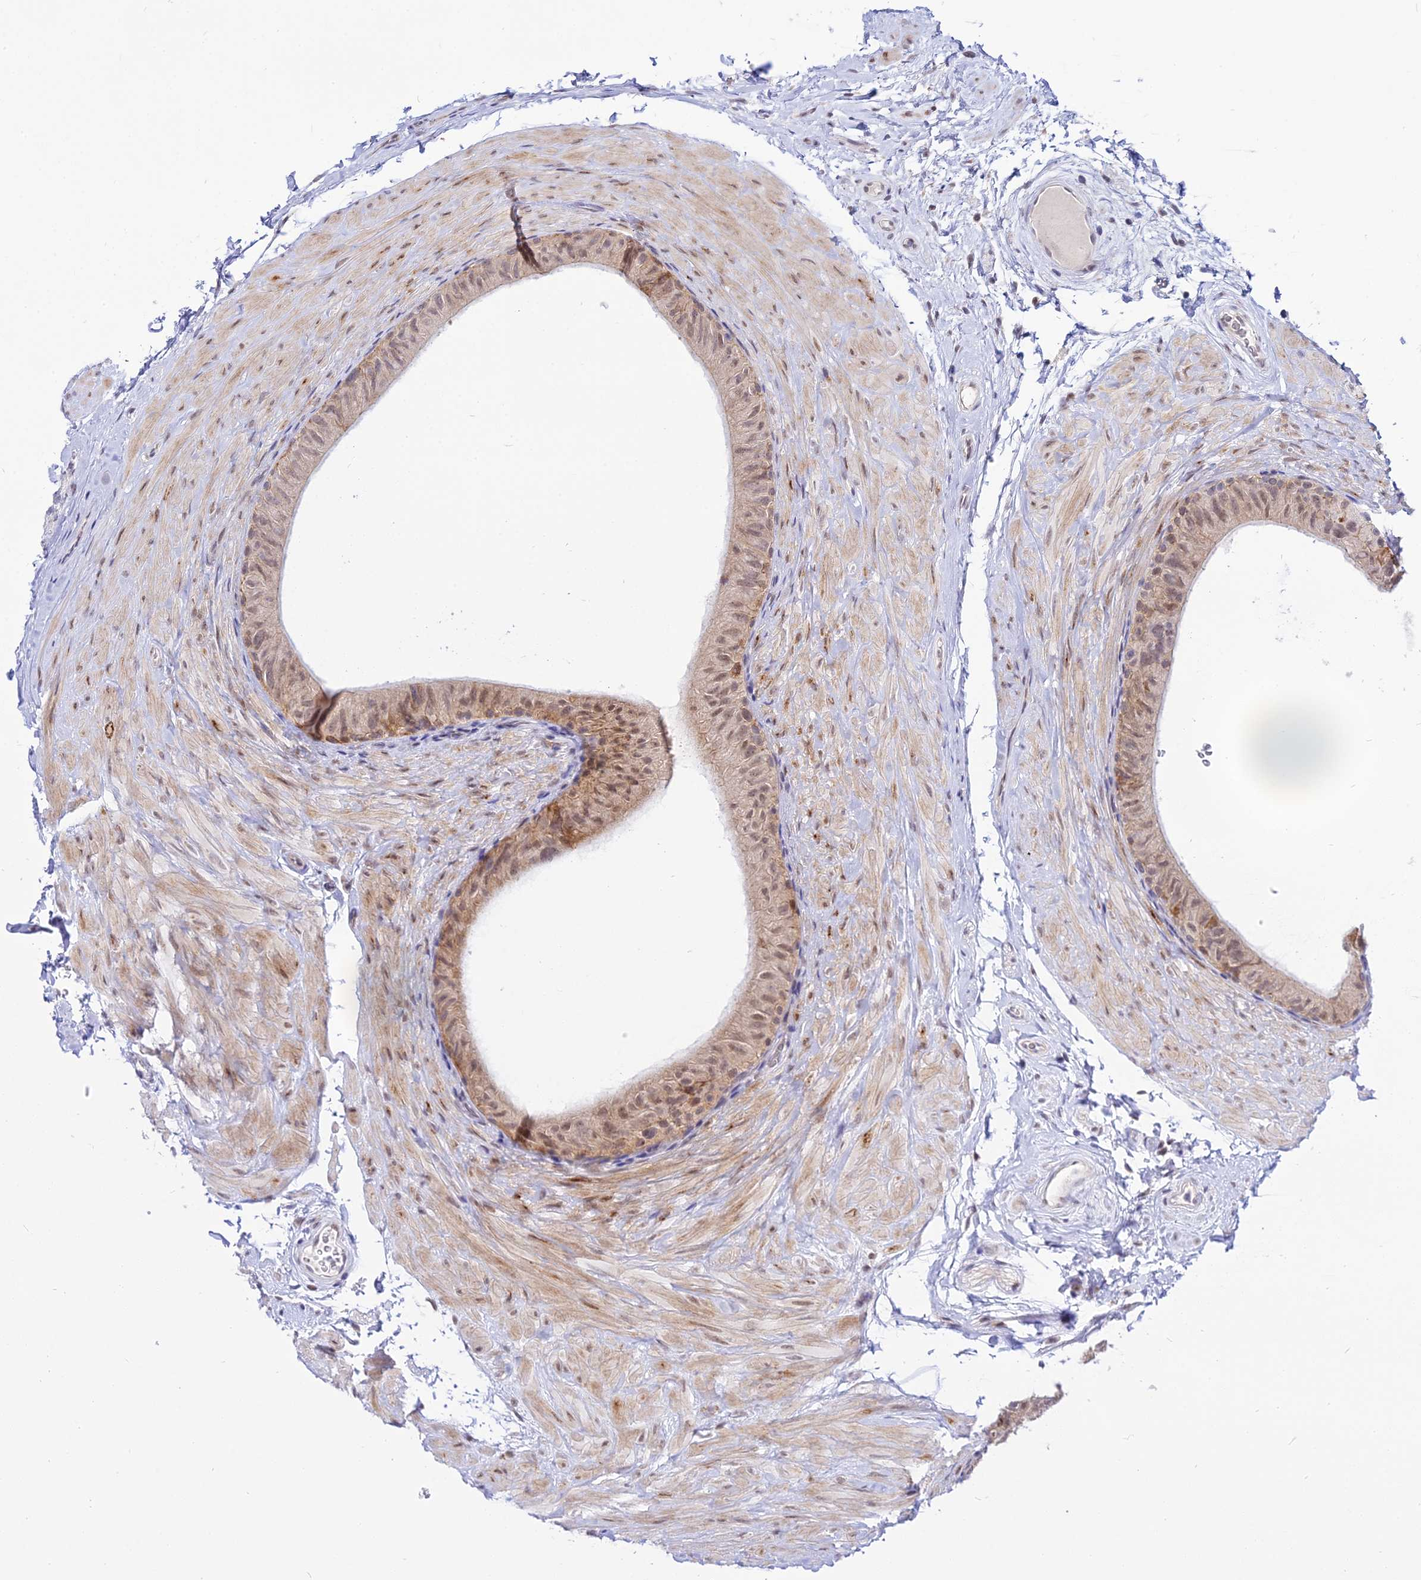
{"staining": {"intensity": "moderate", "quantity": "<25%", "location": "cytoplasmic/membranous,nuclear"}, "tissue": "epididymis", "cell_type": "Glandular cells", "image_type": "normal", "snomed": [{"axis": "morphology", "description": "Normal tissue, NOS"}, {"axis": "topography", "description": "Epididymis"}], "caption": "The micrograph shows staining of normal epididymis, revealing moderate cytoplasmic/membranous,nuclear protein positivity (brown color) within glandular cells.", "gene": "C6orf163", "patient": {"sex": "male", "age": 49}}